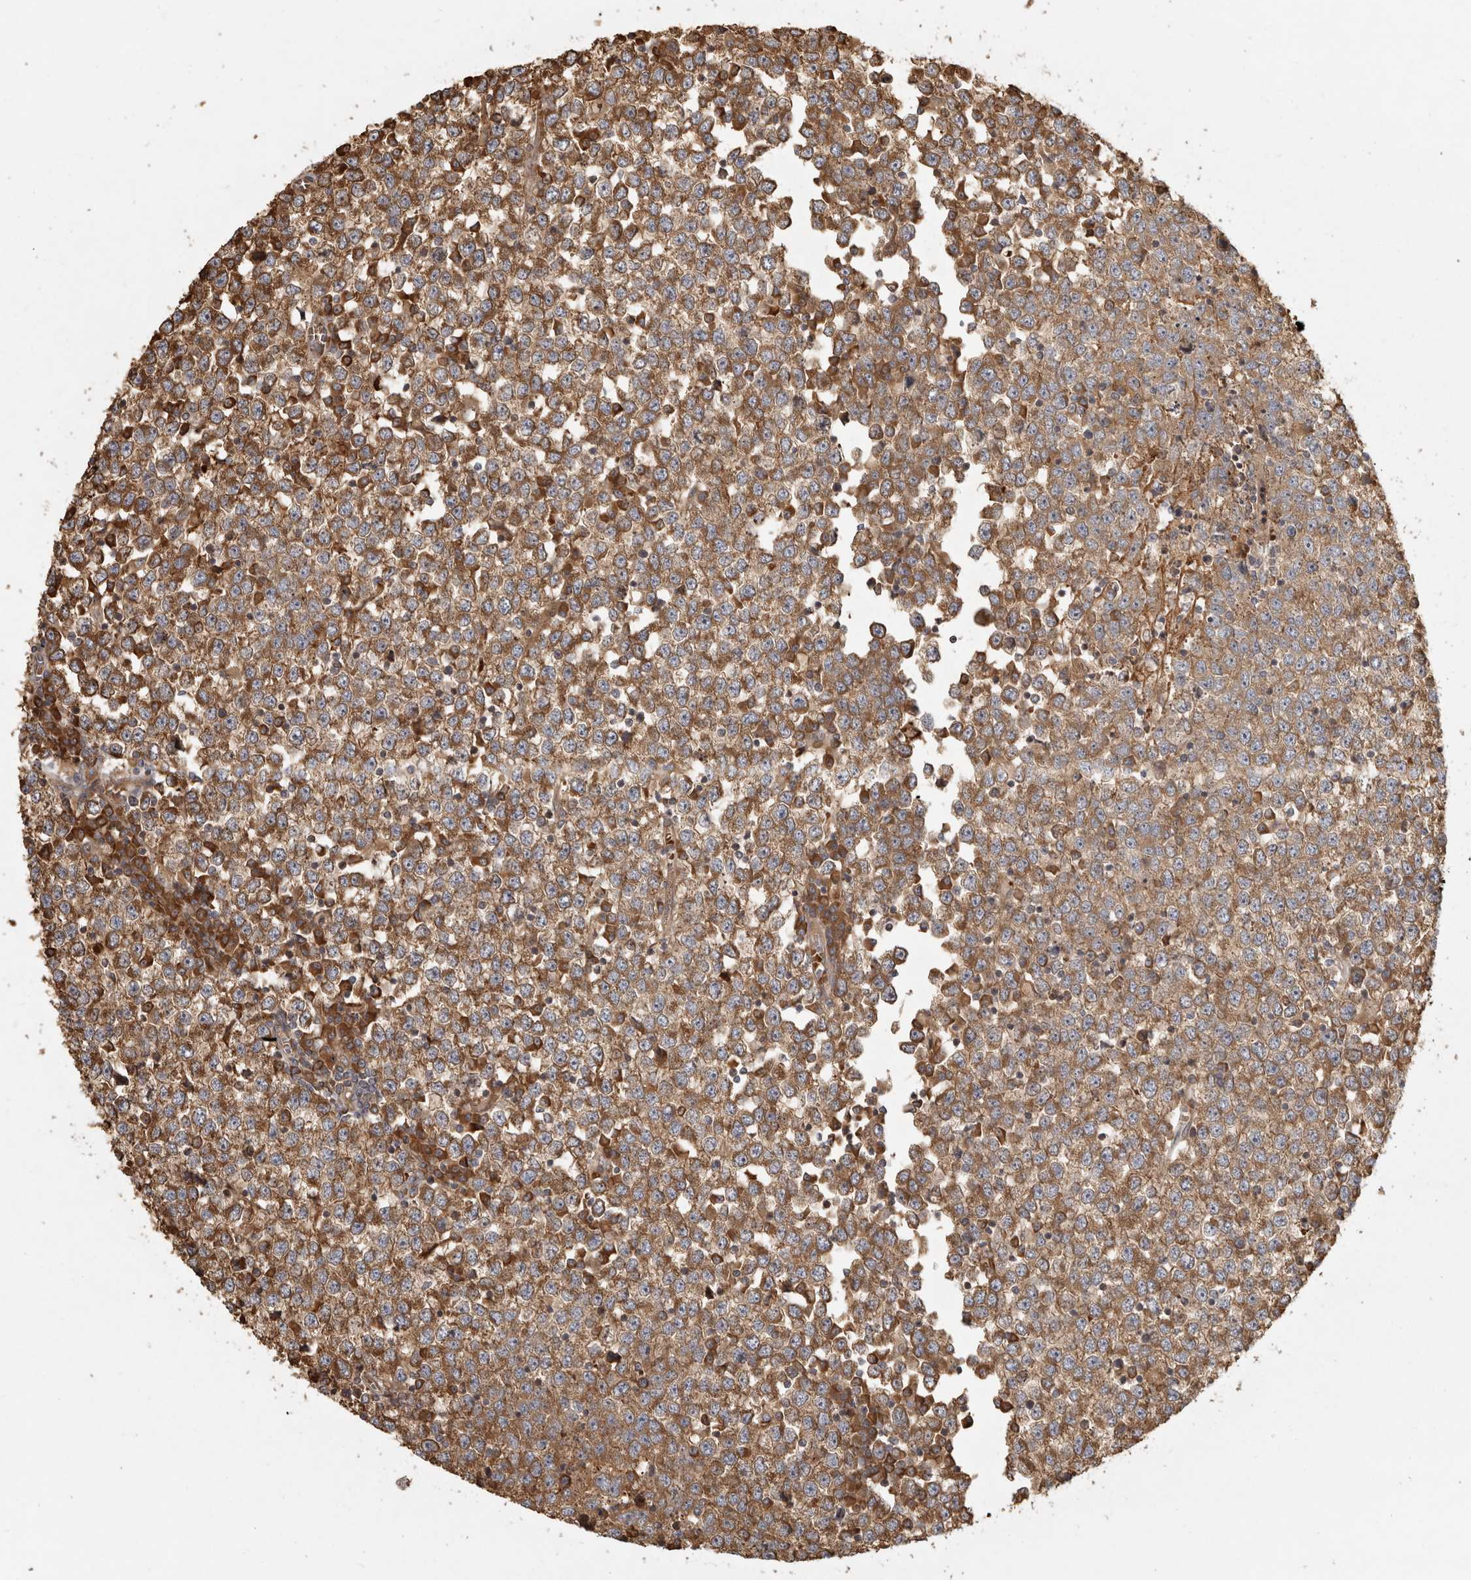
{"staining": {"intensity": "moderate", "quantity": ">75%", "location": "cytoplasmic/membranous"}, "tissue": "testis cancer", "cell_type": "Tumor cells", "image_type": "cancer", "snomed": [{"axis": "morphology", "description": "Seminoma, NOS"}, {"axis": "topography", "description": "Testis"}], "caption": "DAB (3,3'-diaminobenzidine) immunohistochemical staining of human testis cancer (seminoma) shows moderate cytoplasmic/membranous protein expression in approximately >75% of tumor cells.", "gene": "CAMSAP2", "patient": {"sex": "male", "age": 65}}